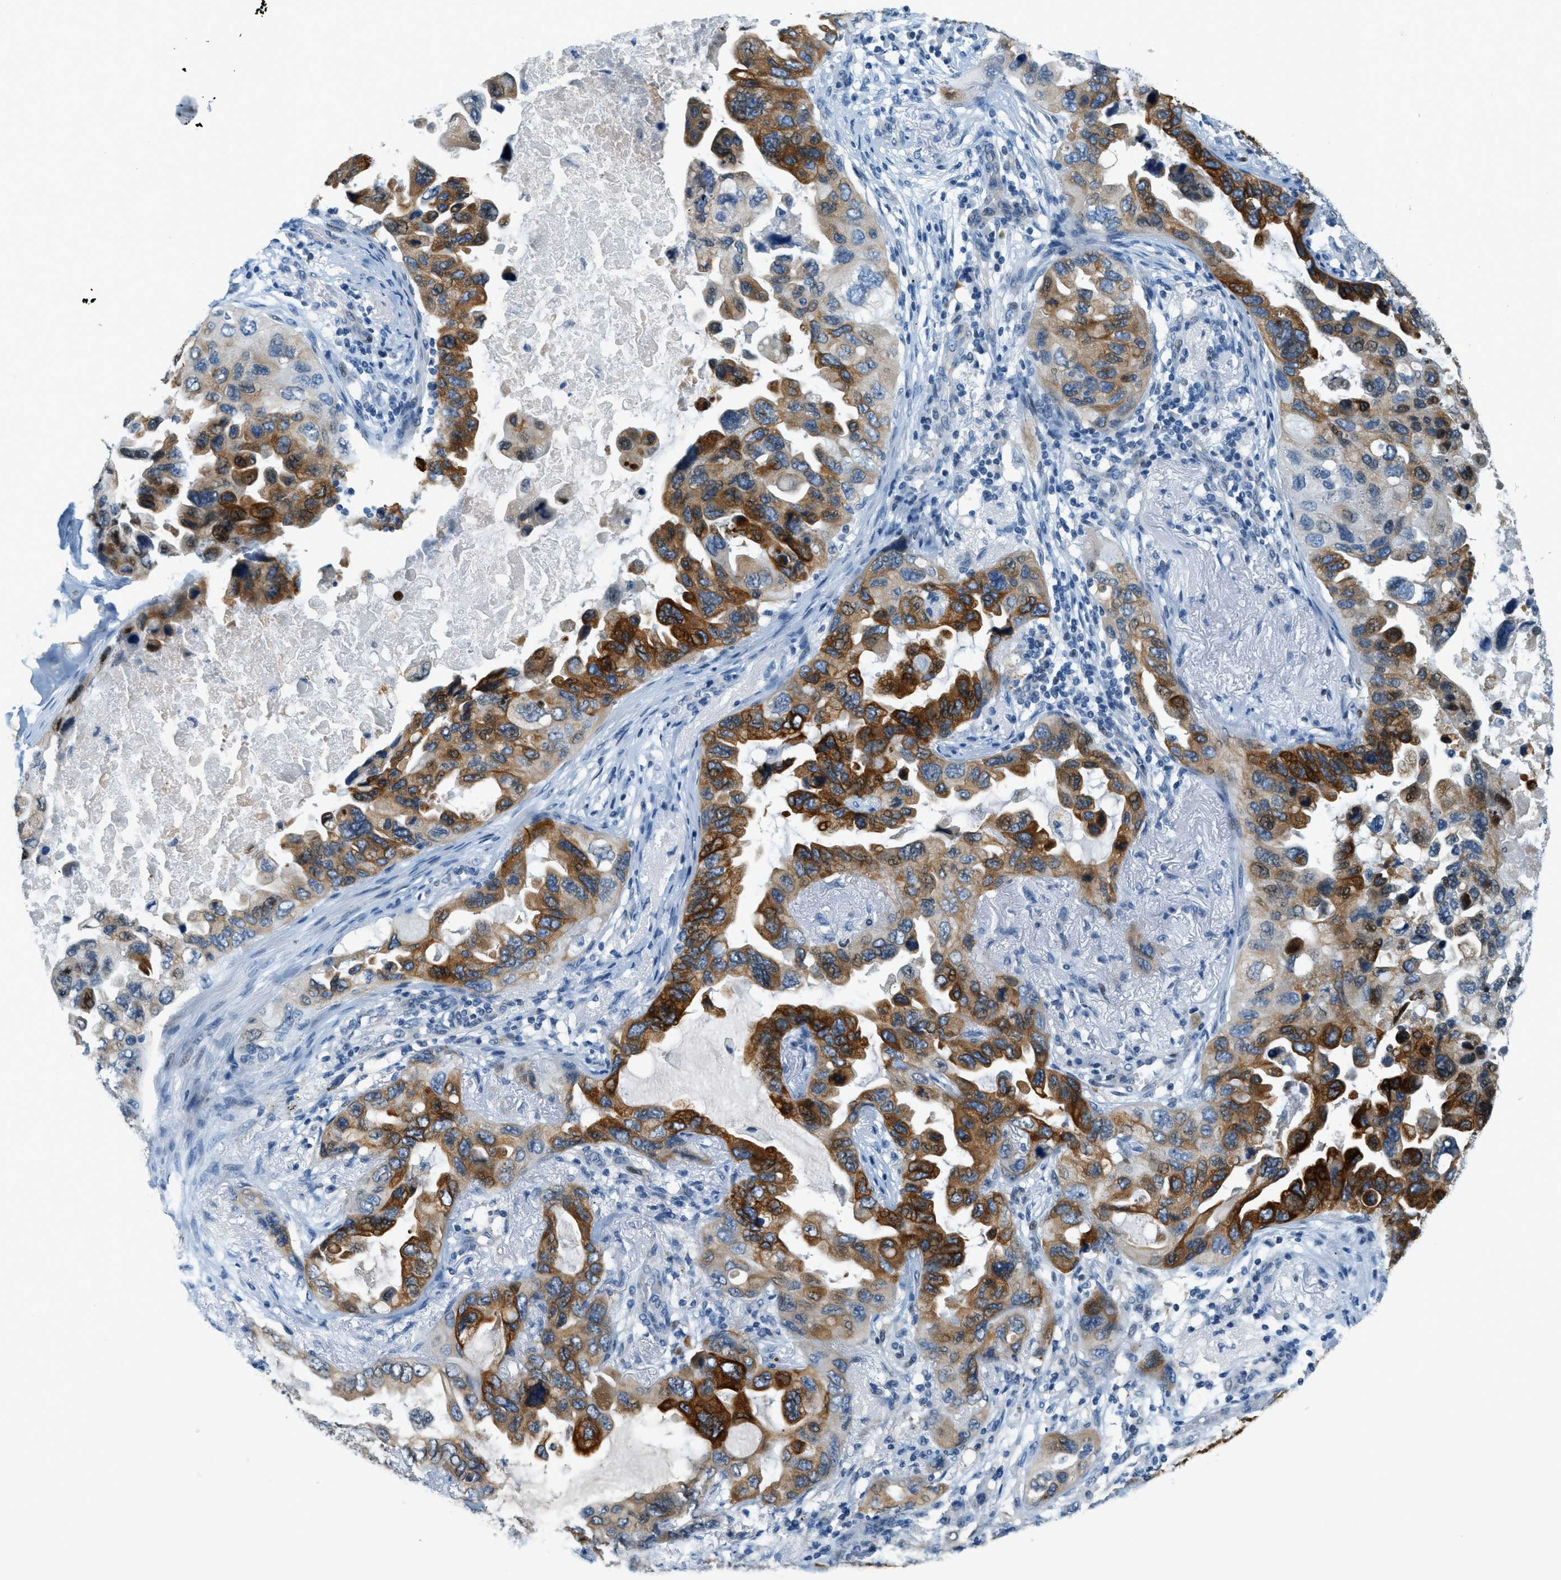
{"staining": {"intensity": "strong", "quantity": ">75%", "location": "cytoplasmic/membranous"}, "tissue": "lung cancer", "cell_type": "Tumor cells", "image_type": "cancer", "snomed": [{"axis": "morphology", "description": "Squamous cell carcinoma, NOS"}, {"axis": "topography", "description": "Lung"}], "caption": "Protein analysis of lung squamous cell carcinoma tissue demonstrates strong cytoplasmic/membranous positivity in about >75% of tumor cells.", "gene": "CYP4X1", "patient": {"sex": "female", "age": 73}}